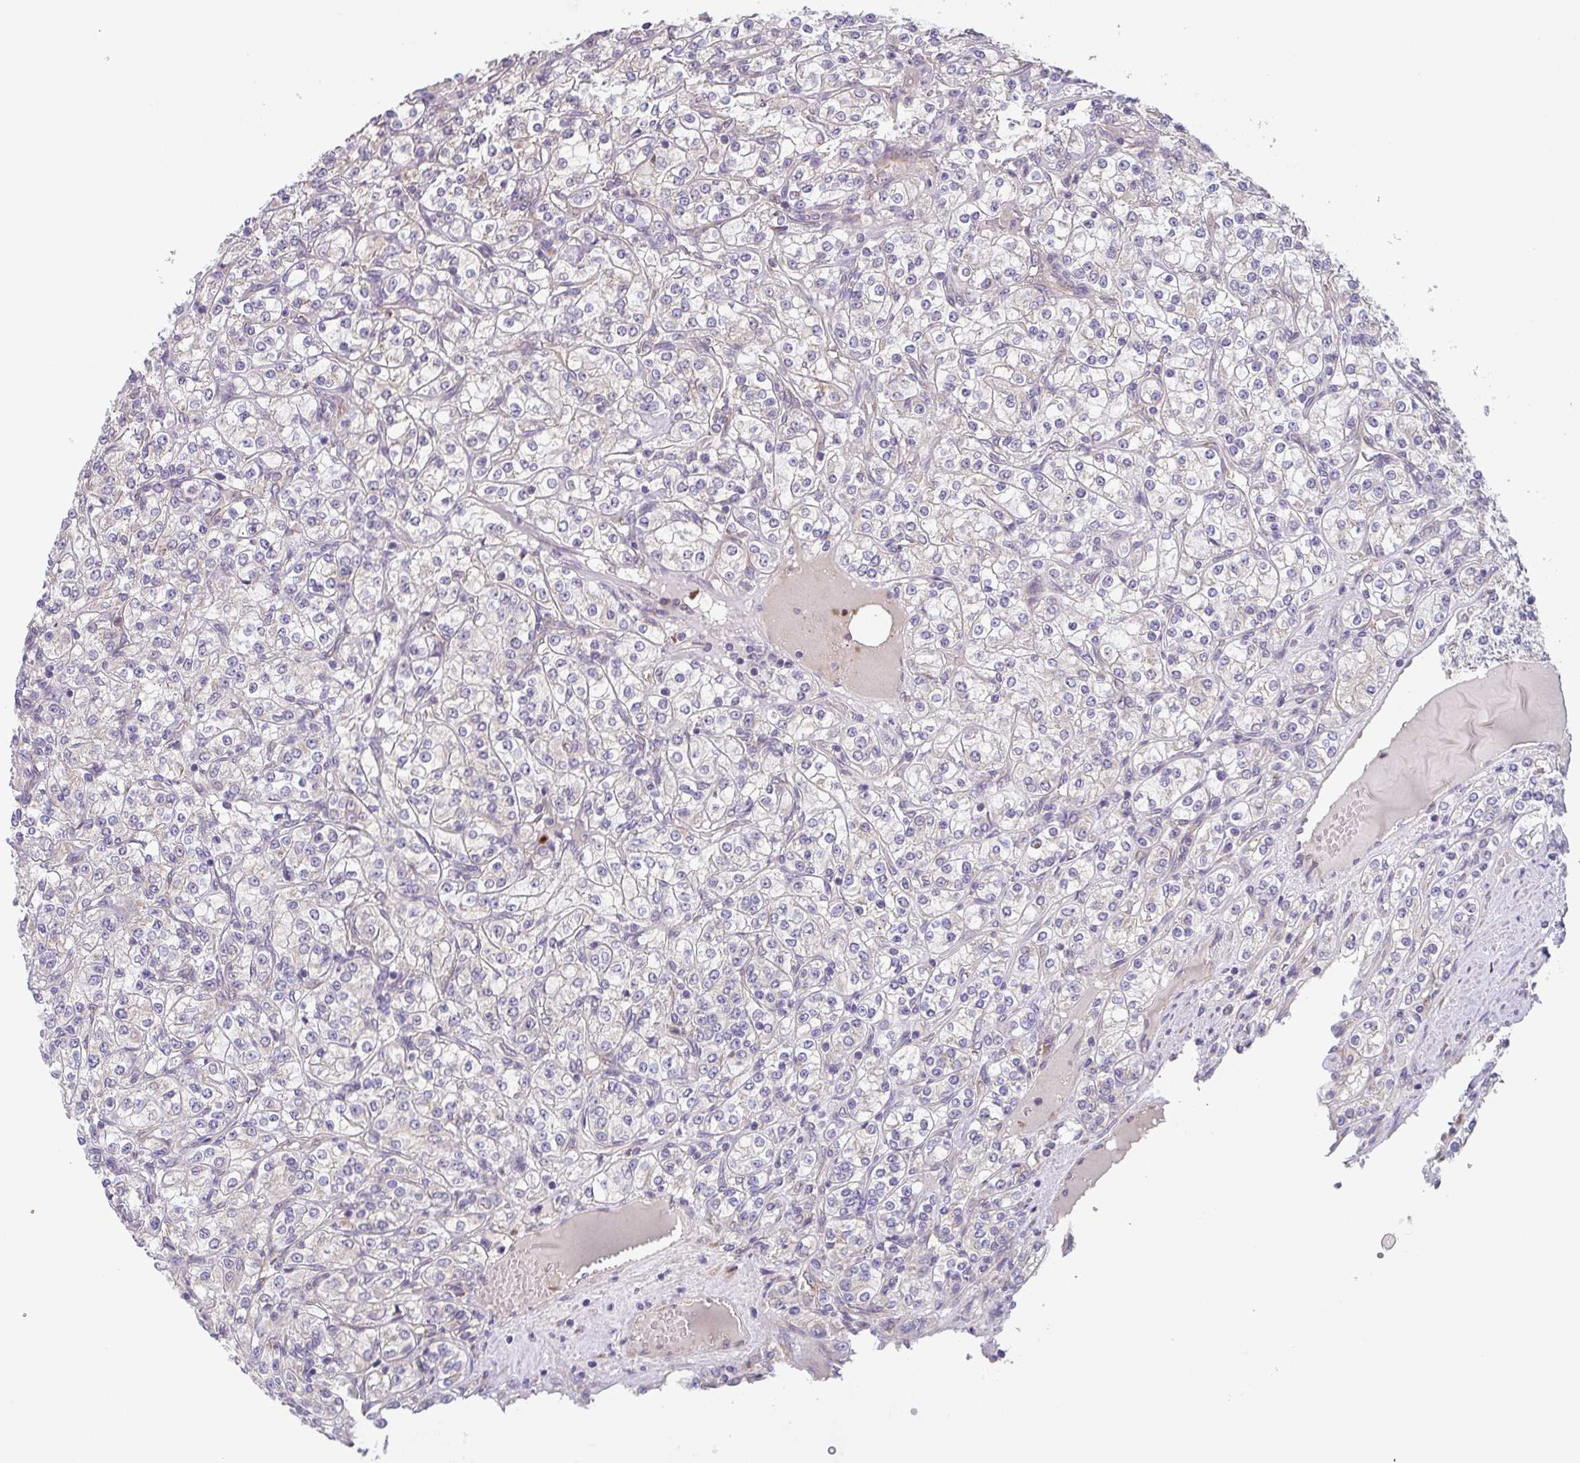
{"staining": {"intensity": "negative", "quantity": "none", "location": "none"}, "tissue": "renal cancer", "cell_type": "Tumor cells", "image_type": "cancer", "snomed": [{"axis": "morphology", "description": "Adenocarcinoma, NOS"}, {"axis": "topography", "description": "Kidney"}], "caption": "Protein analysis of renal cancer (adenocarcinoma) reveals no significant positivity in tumor cells.", "gene": "TSPAN31", "patient": {"sex": "male", "age": 77}}